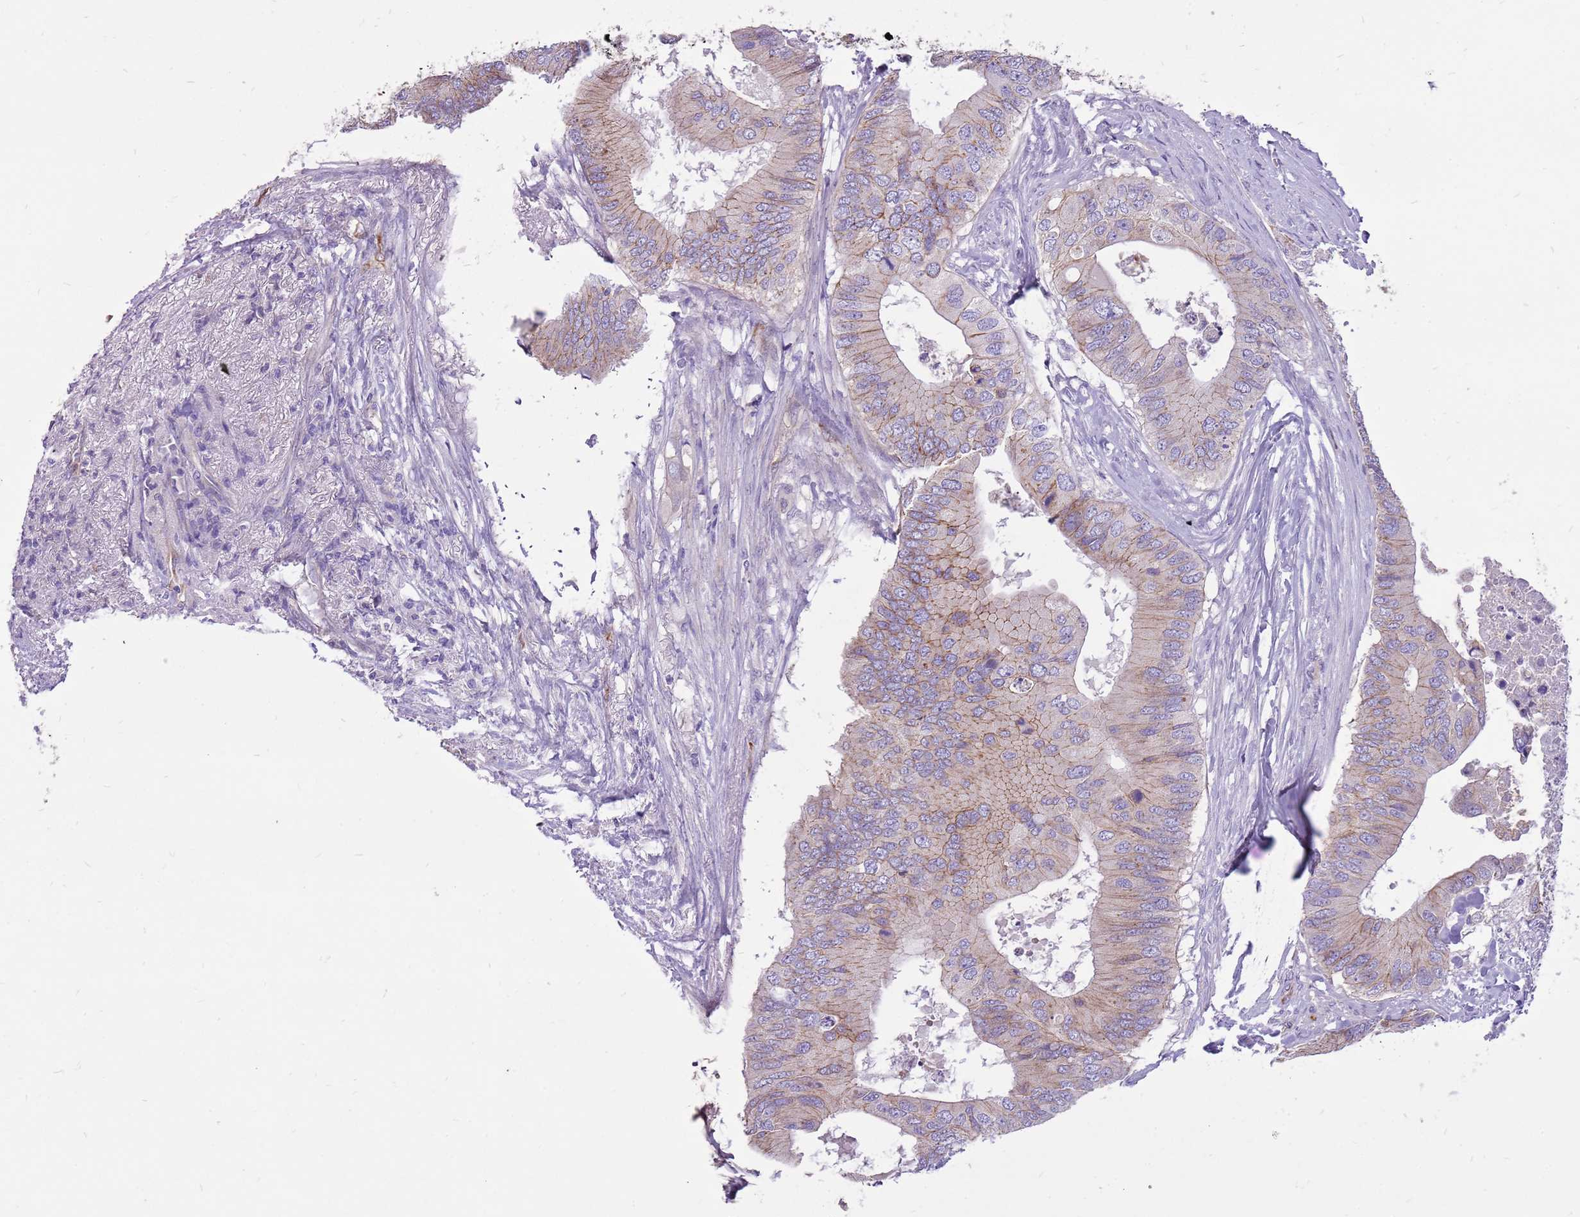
{"staining": {"intensity": "weak", "quantity": "25%-75%", "location": "cytoplasmic/membranous"}, "tissue": "colorectal cancer", "cell_type": "Tumor cells", "image_type": "cancer", "snomed": [{"axis": "morphology", "description": "Adenocarcinoma, NOS"}, {"axis": "topography", "description": "Colon"}], "caption": "Immunohistochemical staining of human colorectal cancer (adenocarcinoma) demonstrates low levels of weak cytoplasmic/membranous protein expression in about 25%-75% of tumor cells.", "gene": "WDR90", "patient": {"sex": "male", "age": 71}}